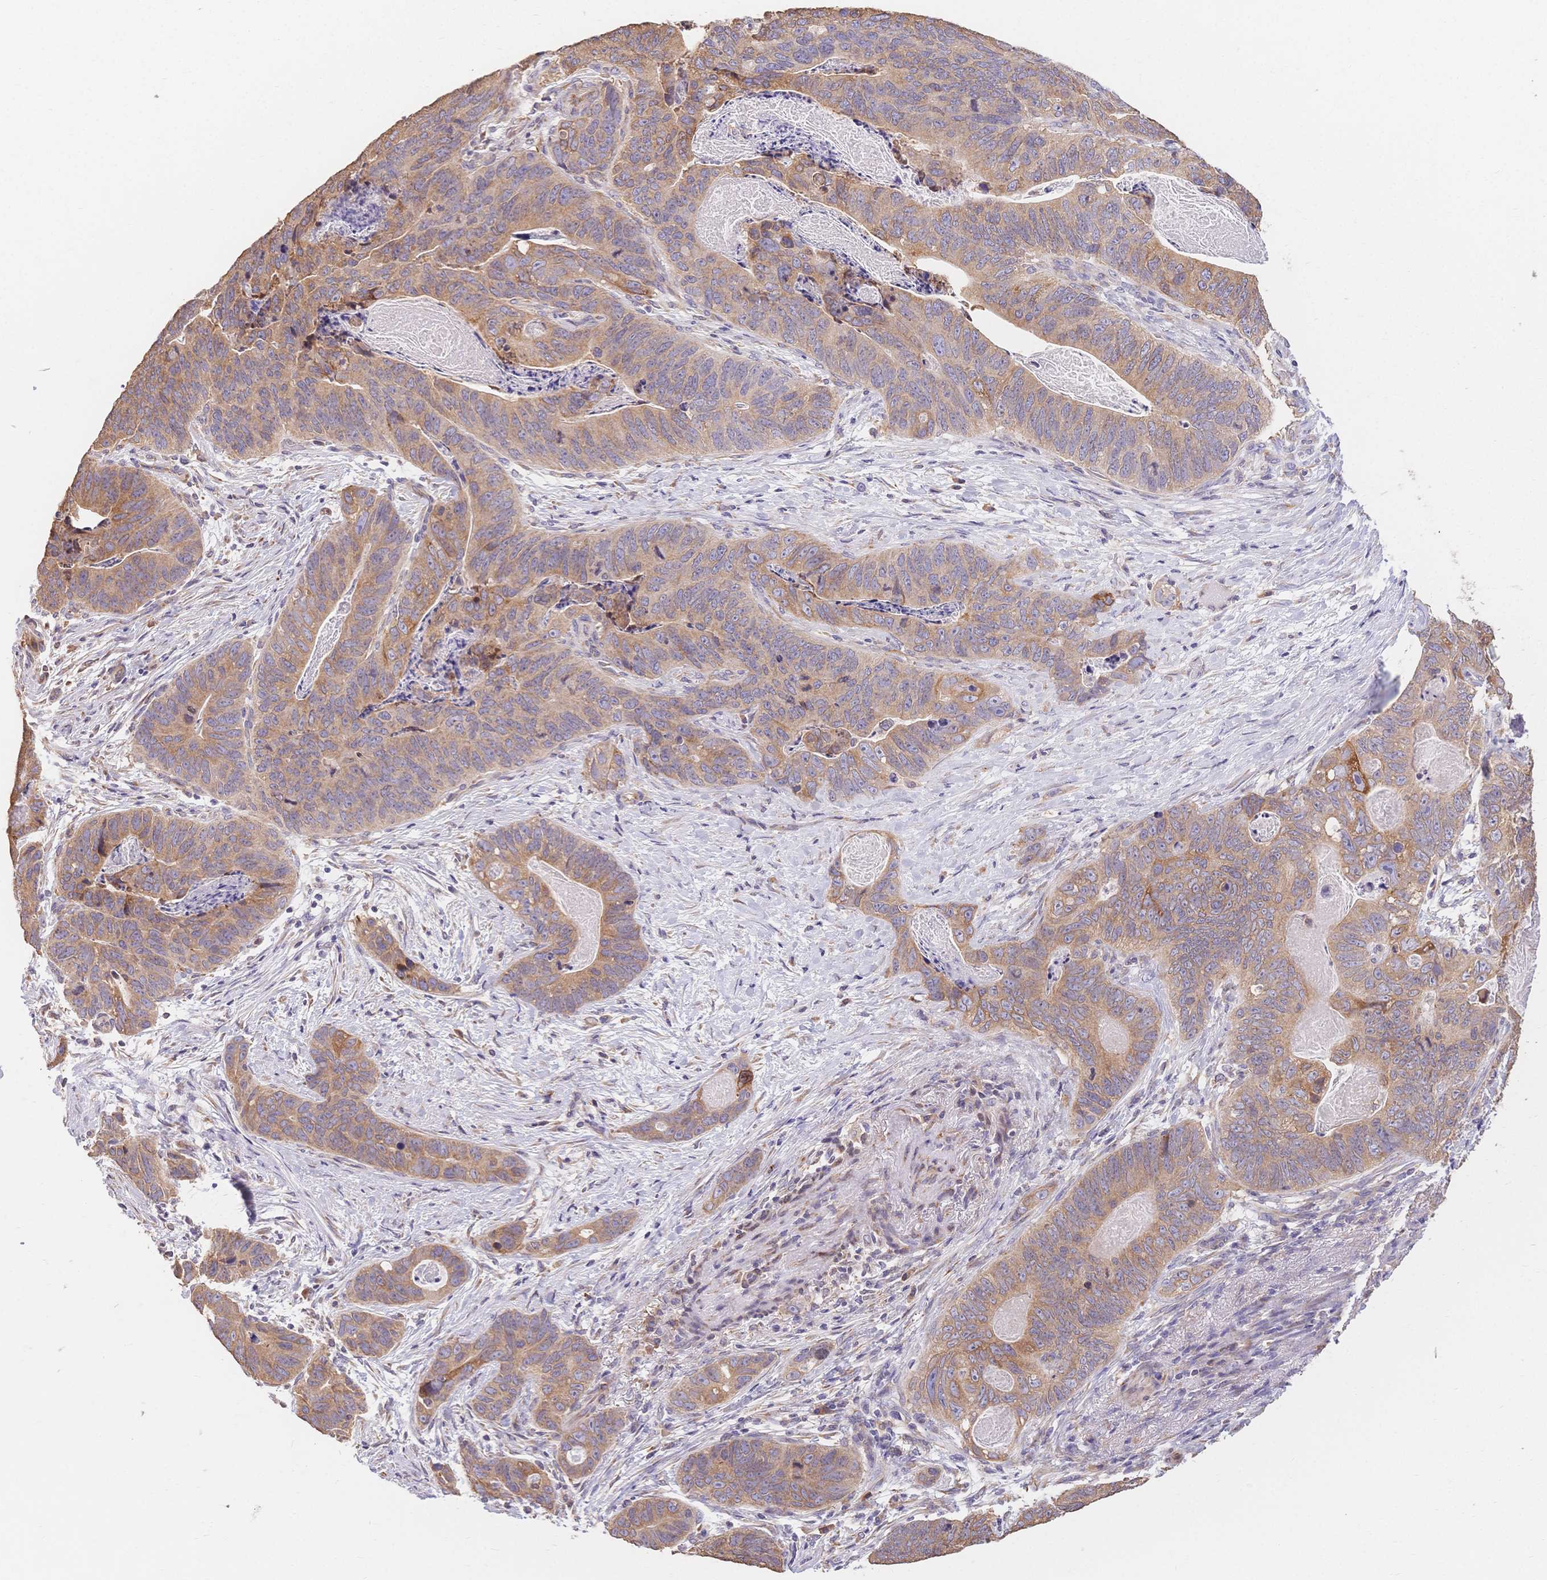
{"staining": {"intensity": "moderate", "quantity": "25%-75%", "location": "cytoplasmic/membranous"}, "tissue": "stomach cancer", "cell_type": "Tumor cells", "image_type": "cancer", "snomed": [{"axis": "morphology", "description": "Normal tissue, NOS"}, {"axis": "morphology", "description": "Adenocarcinoma, NOS"}, {"axis": "topography", "description": "Stomach"}], "caption": "This image reveals IHC staining of stomach cancer, with medium moderate cytoplasmic/membranous expression in approximately 25%-75% of tumor cells.", "gene": "HS3ST5", "patient": {"sex": "female", "age": 89}}